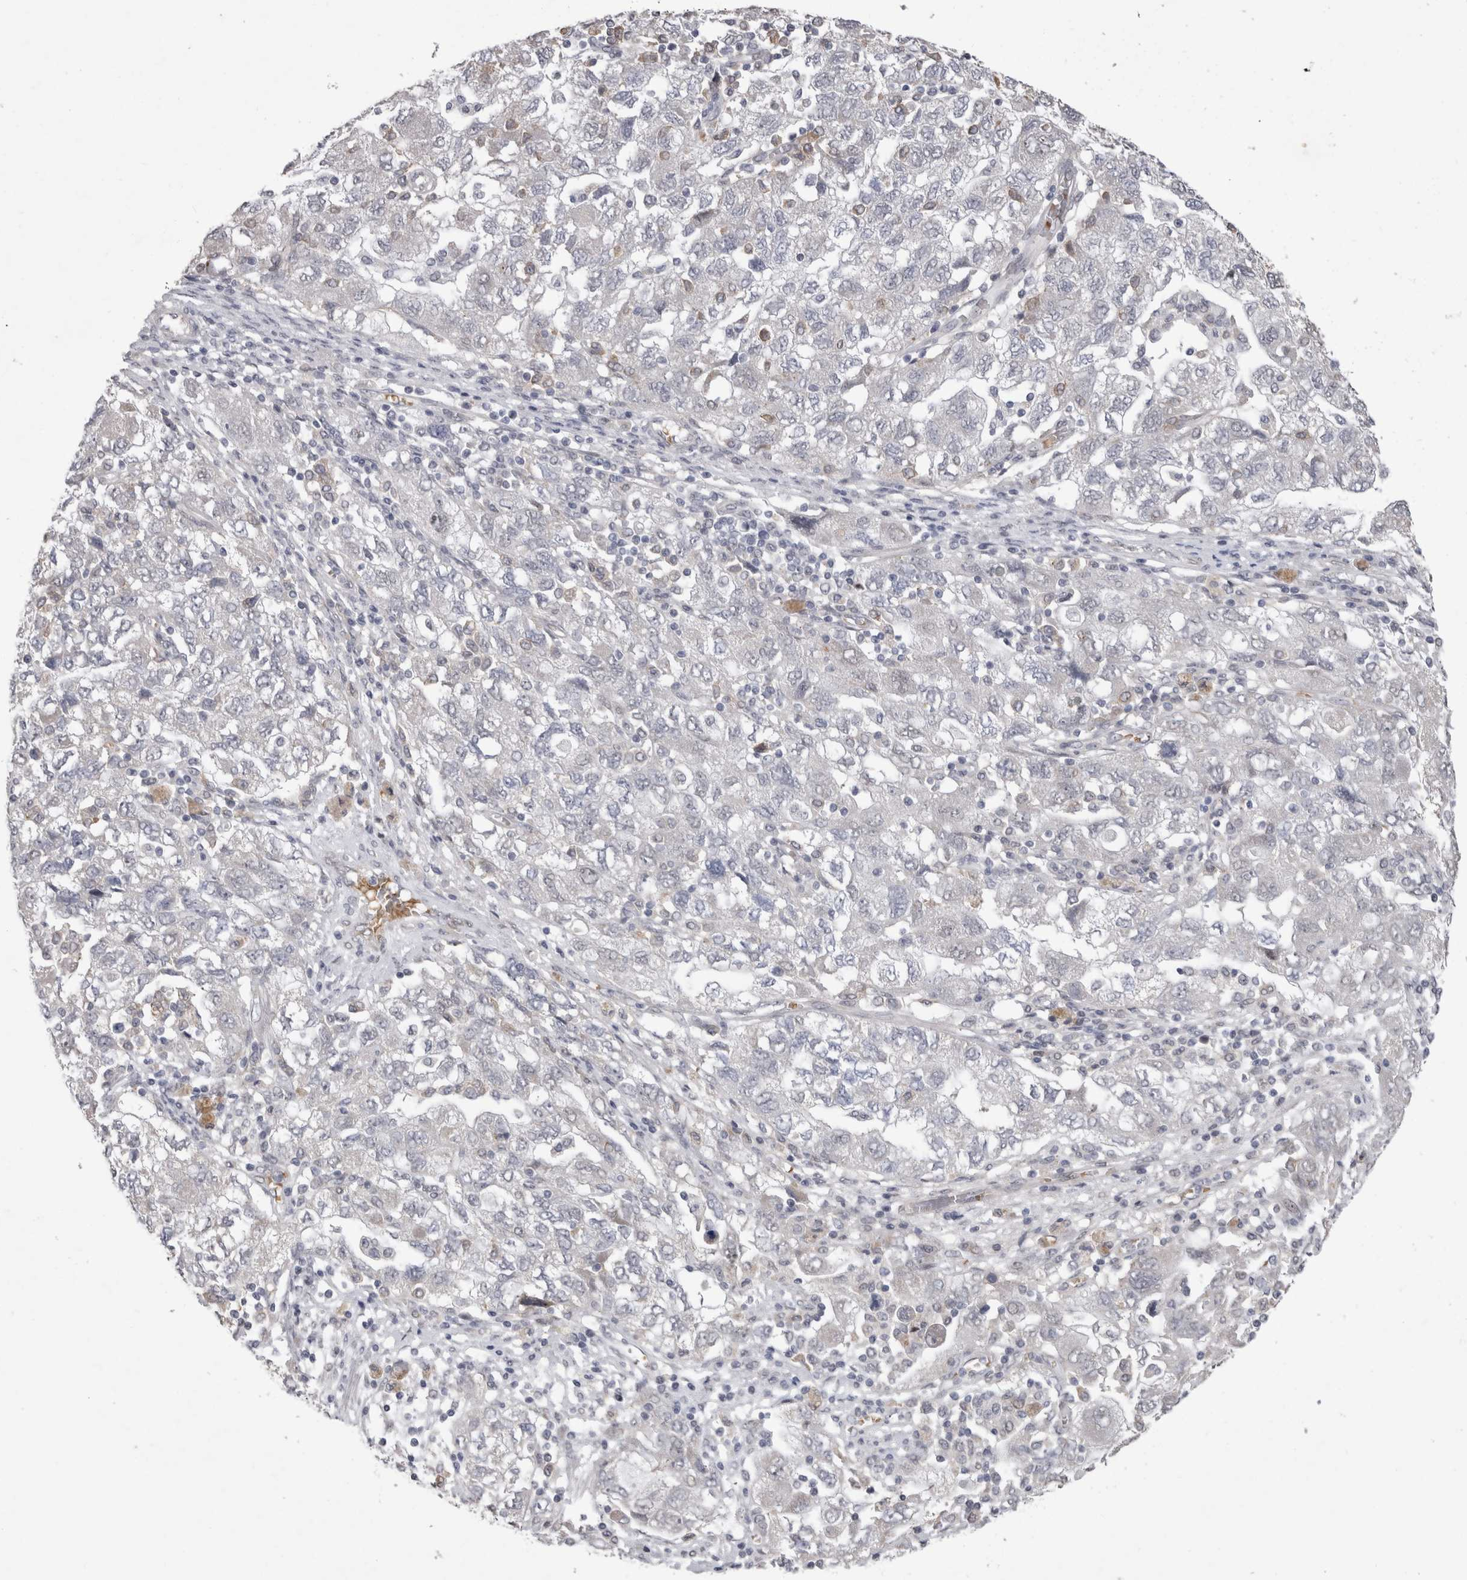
{"staining": {"intensity": "negative", "quantity": "none", "location": "none"}, "tissue": "ovarian cancer", "cell_type": "Tumor cells", "image_type": "cancer", "snomed": [{"axis": "morphology", "description": "Carcinoma, NOS"}, {"axis": "morphology", "description": "Cystadenocarcinoma, serous, NOS"}, {"axis": "topography", "description": "Ovary"}], "caption": "The micrograph shows no significant expression in tumor cells of ovarian cancer.", "gene": "IFI44", "patient": {"sex": "female", "age": 69}}